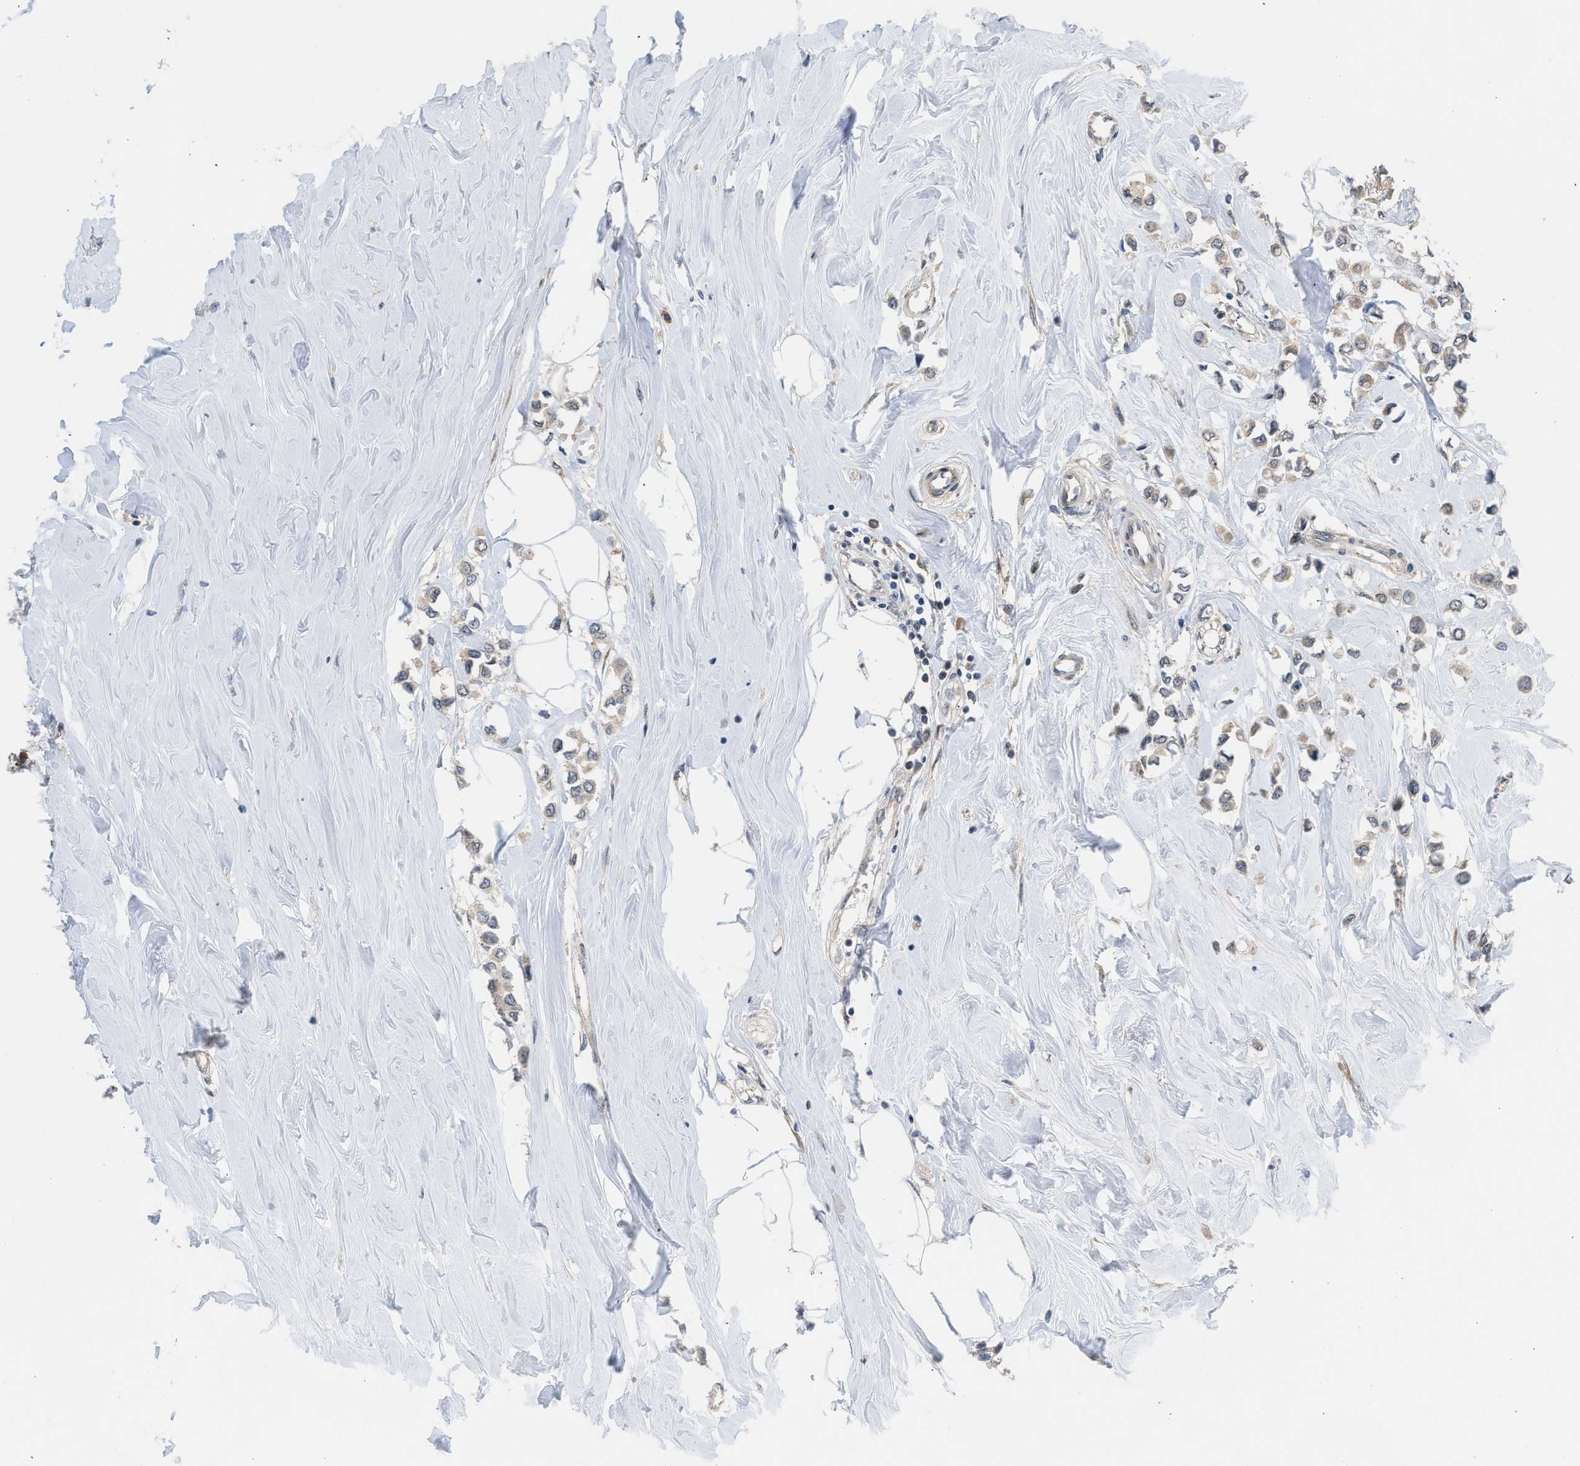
{"staining": {"intensity": "weak", "quantity": ">75%", "location": "cytoplasmic/membranous"}, "tissue": "breast cancer", "cell_type": "Tumor cells", "image_type": "cancer", "snomed": [{"axis": "morphology", "description": "Lobular carcinoma"}, {"axis": "topography", "description": "Breast"}], "caption": "The photomicrograph demonstrates staining of breast cancer (lobular carcinoma), revealing weak cytoplasmic/membranous protein positivity (brown color) within tumor cells.", "gene": "POLG2", "patient": {"sex": "female", "age": 51}}